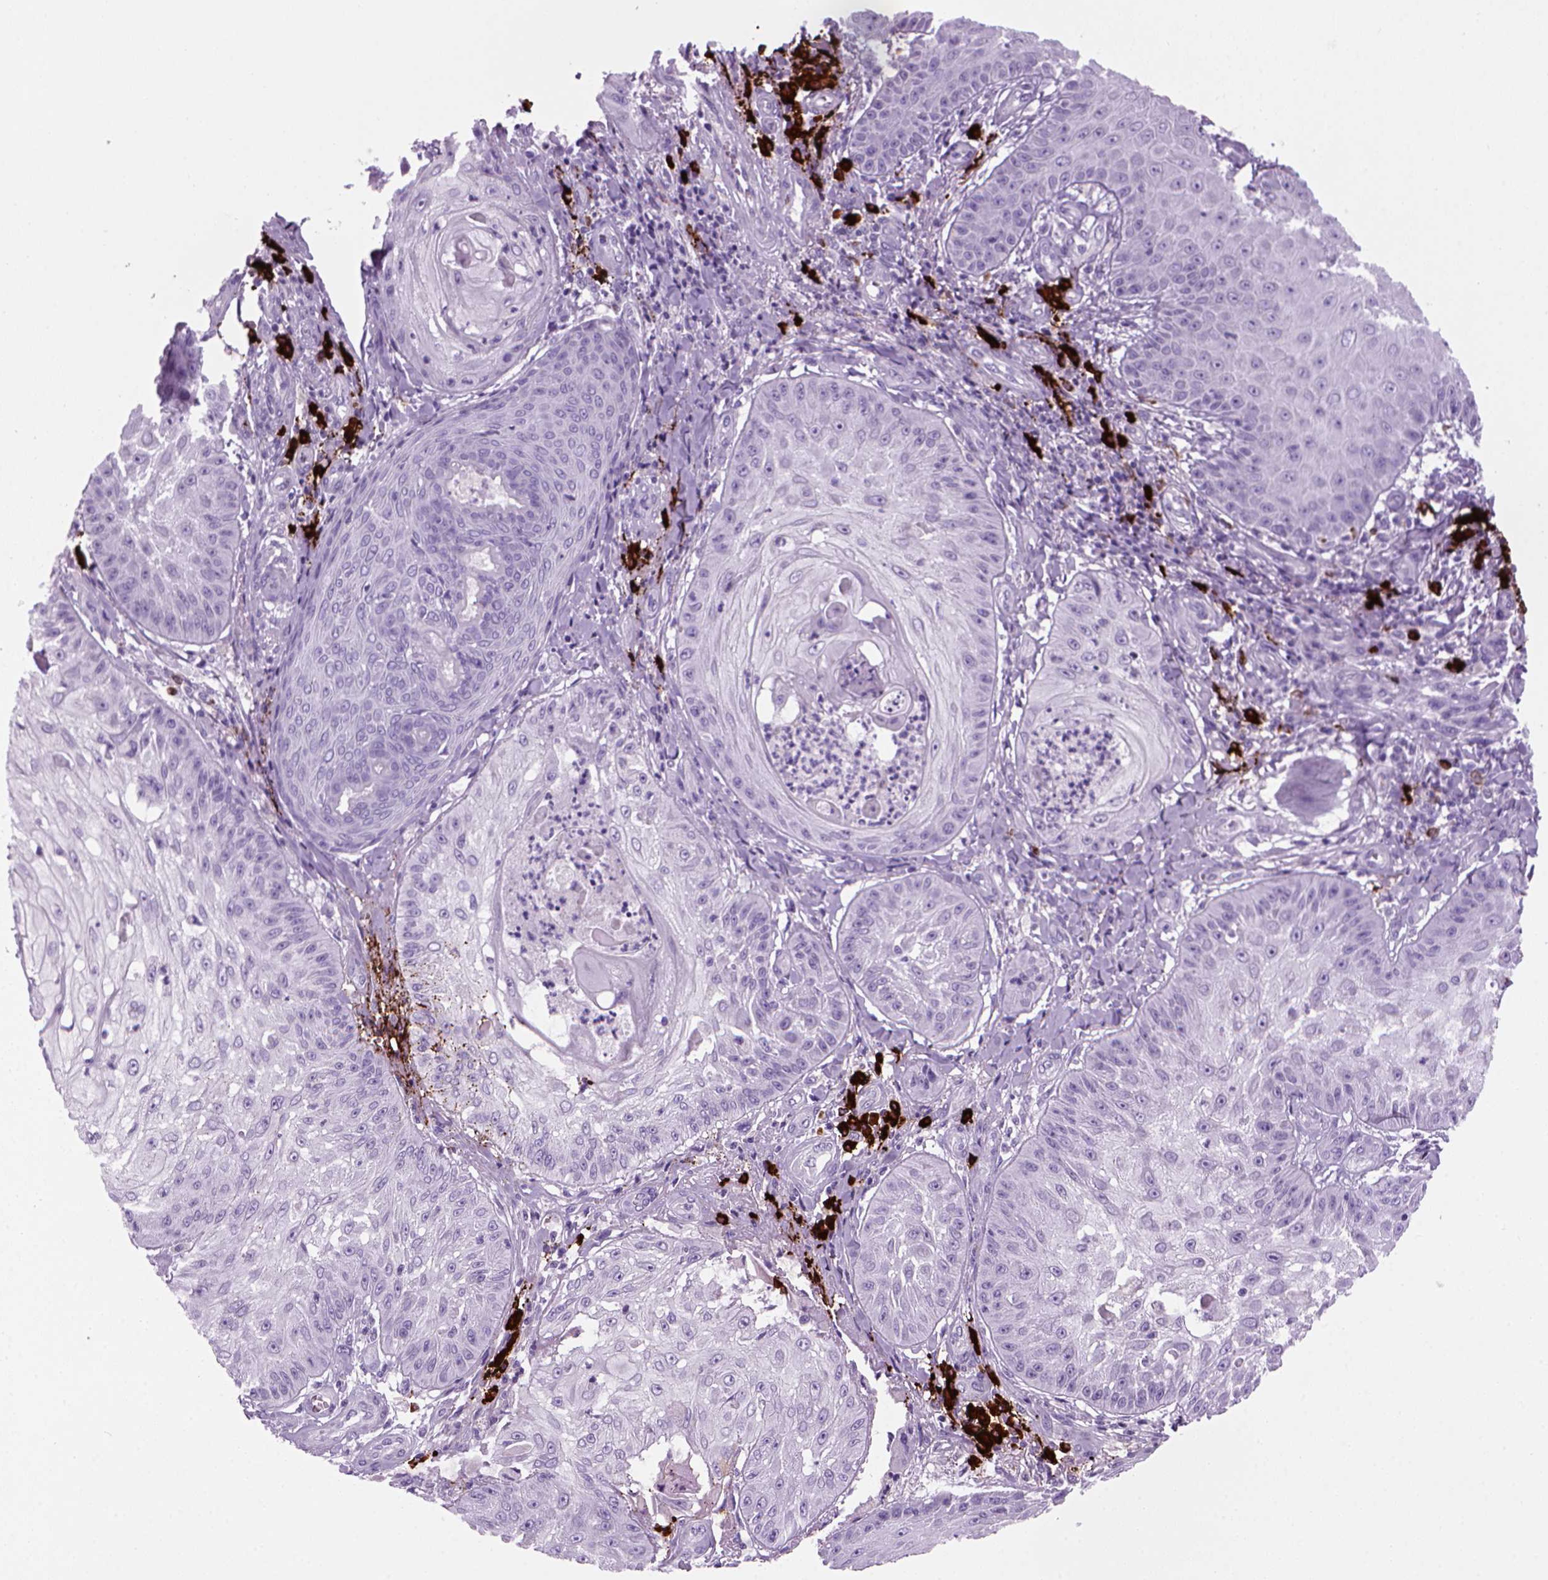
{"staining": {"intensity": "negative", "quantity": "none", "location": "none"}, "tissue": "skin cancer", "cell_type": "Tumor cells", "image_type": "cancer", "snomed": [{"axis": "morphology", "description": "Squamous cell carcinoma, NOS"}, {"axis": "topography", "description": "Skin"}], "caption": "DAB immunohistochemical staining of human squamous cell carcinoma (skin) reveals no significant positivity in tumor cells. (DAB IHC with hematoxylin counter stain).", "gene": "MZB1", "patient": {"sex": "male", "age": 70}}